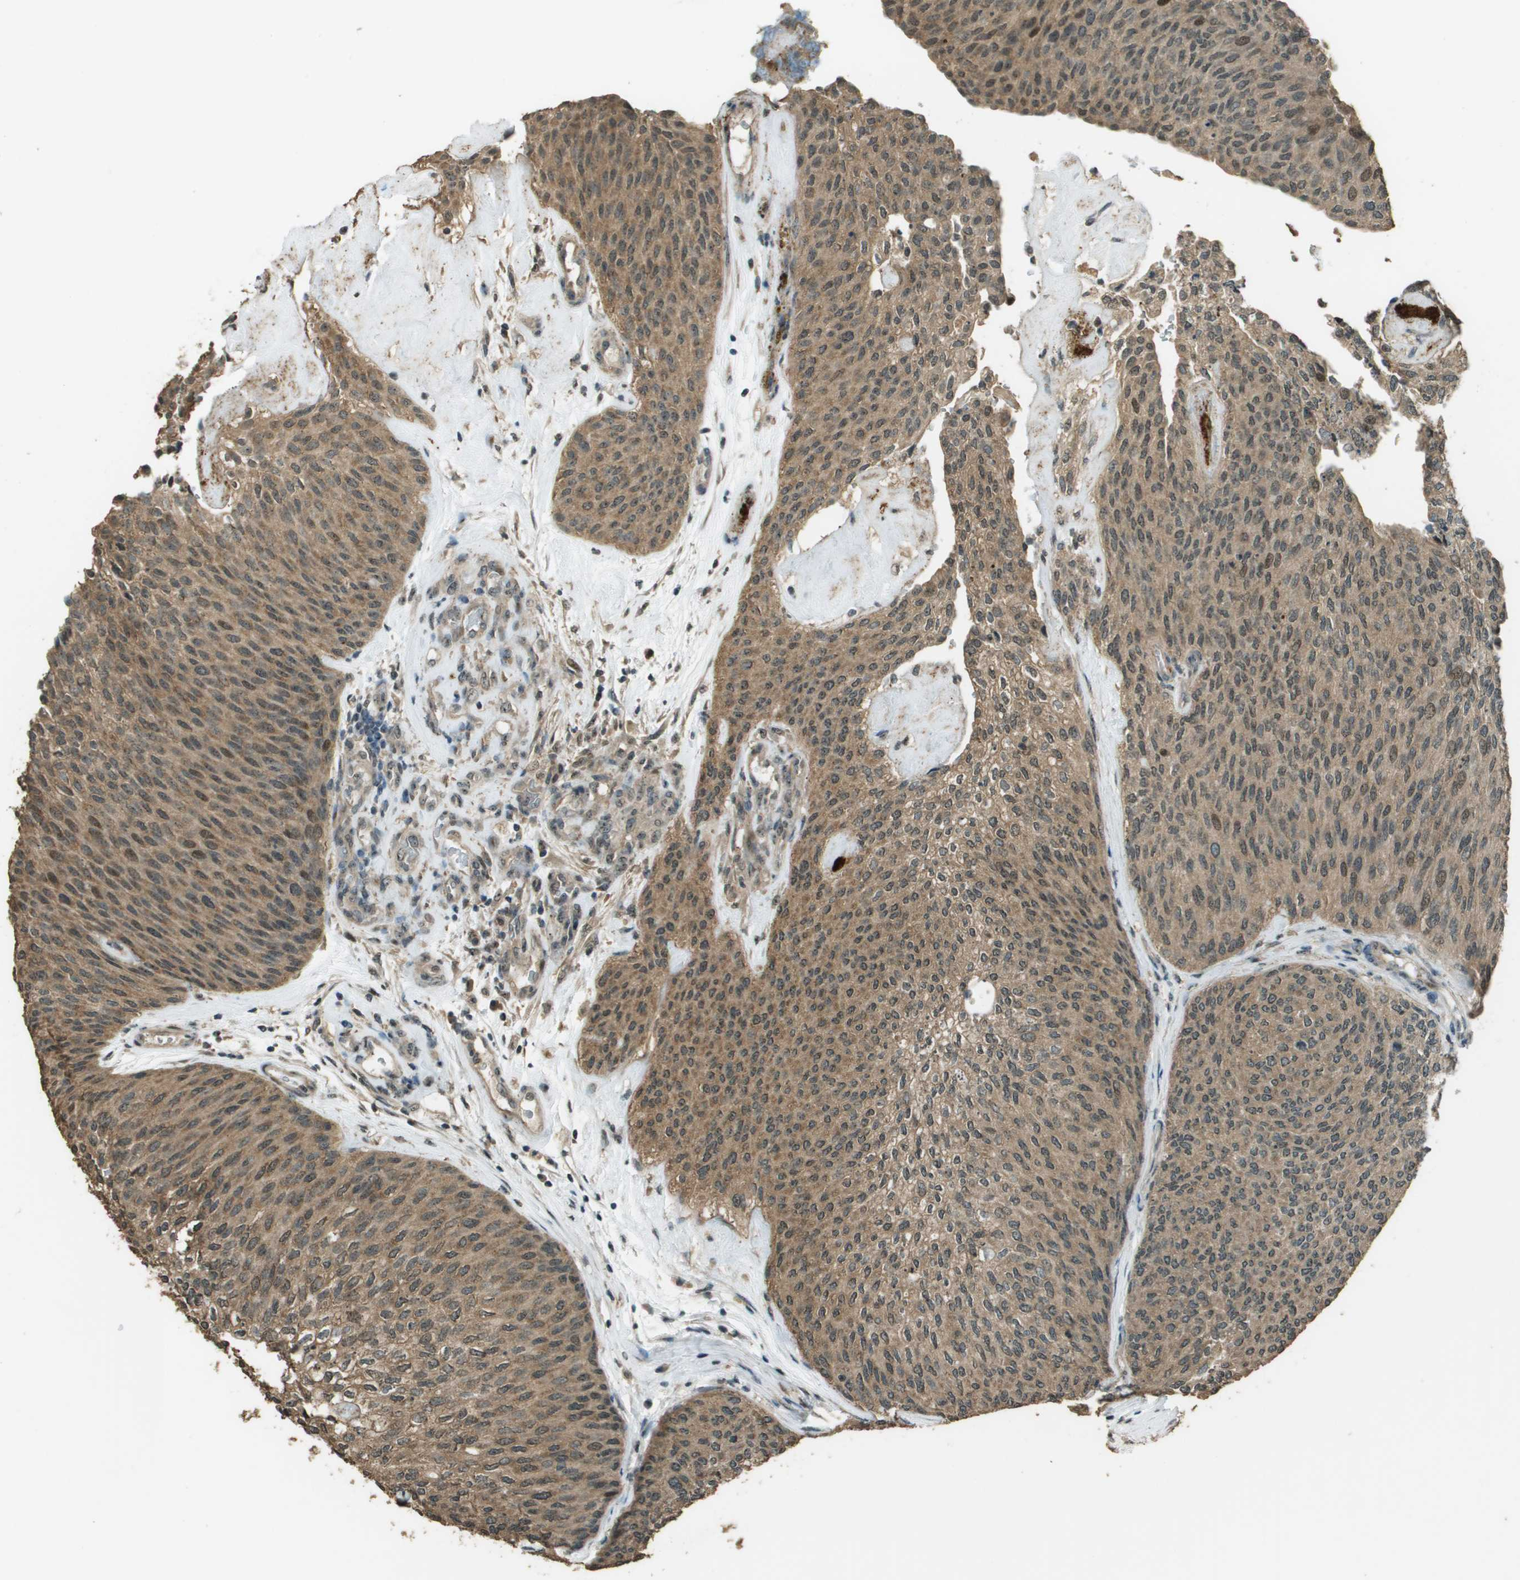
{"staining": {"intensity": "moderate", "quantity": ">75%", "location": "cytoplasmic/membranous"}, "tissue": "urothelial cancer", "cell_type": "Tumor cells", "image_type": "cancer", "snomed": [{"axis": "morphology", "description": "Urothelial carcinoma, Low grade"}, {"axis": "topography", "description": "Urinary bladder"}], "caption": "Immunohistochemistry (IHC) micrograph of neoplastic tissue: urothelial cancer stained using immunohistochemistry (IHC) shows medium levels of moderate protein expression localized specifically in the cytoplasmic/membranous of tumor cells, appearing as a cytoplasmic/membranous brown color.", "gene": "SDC3", "patient": {"sex": "female", "age": 79}}